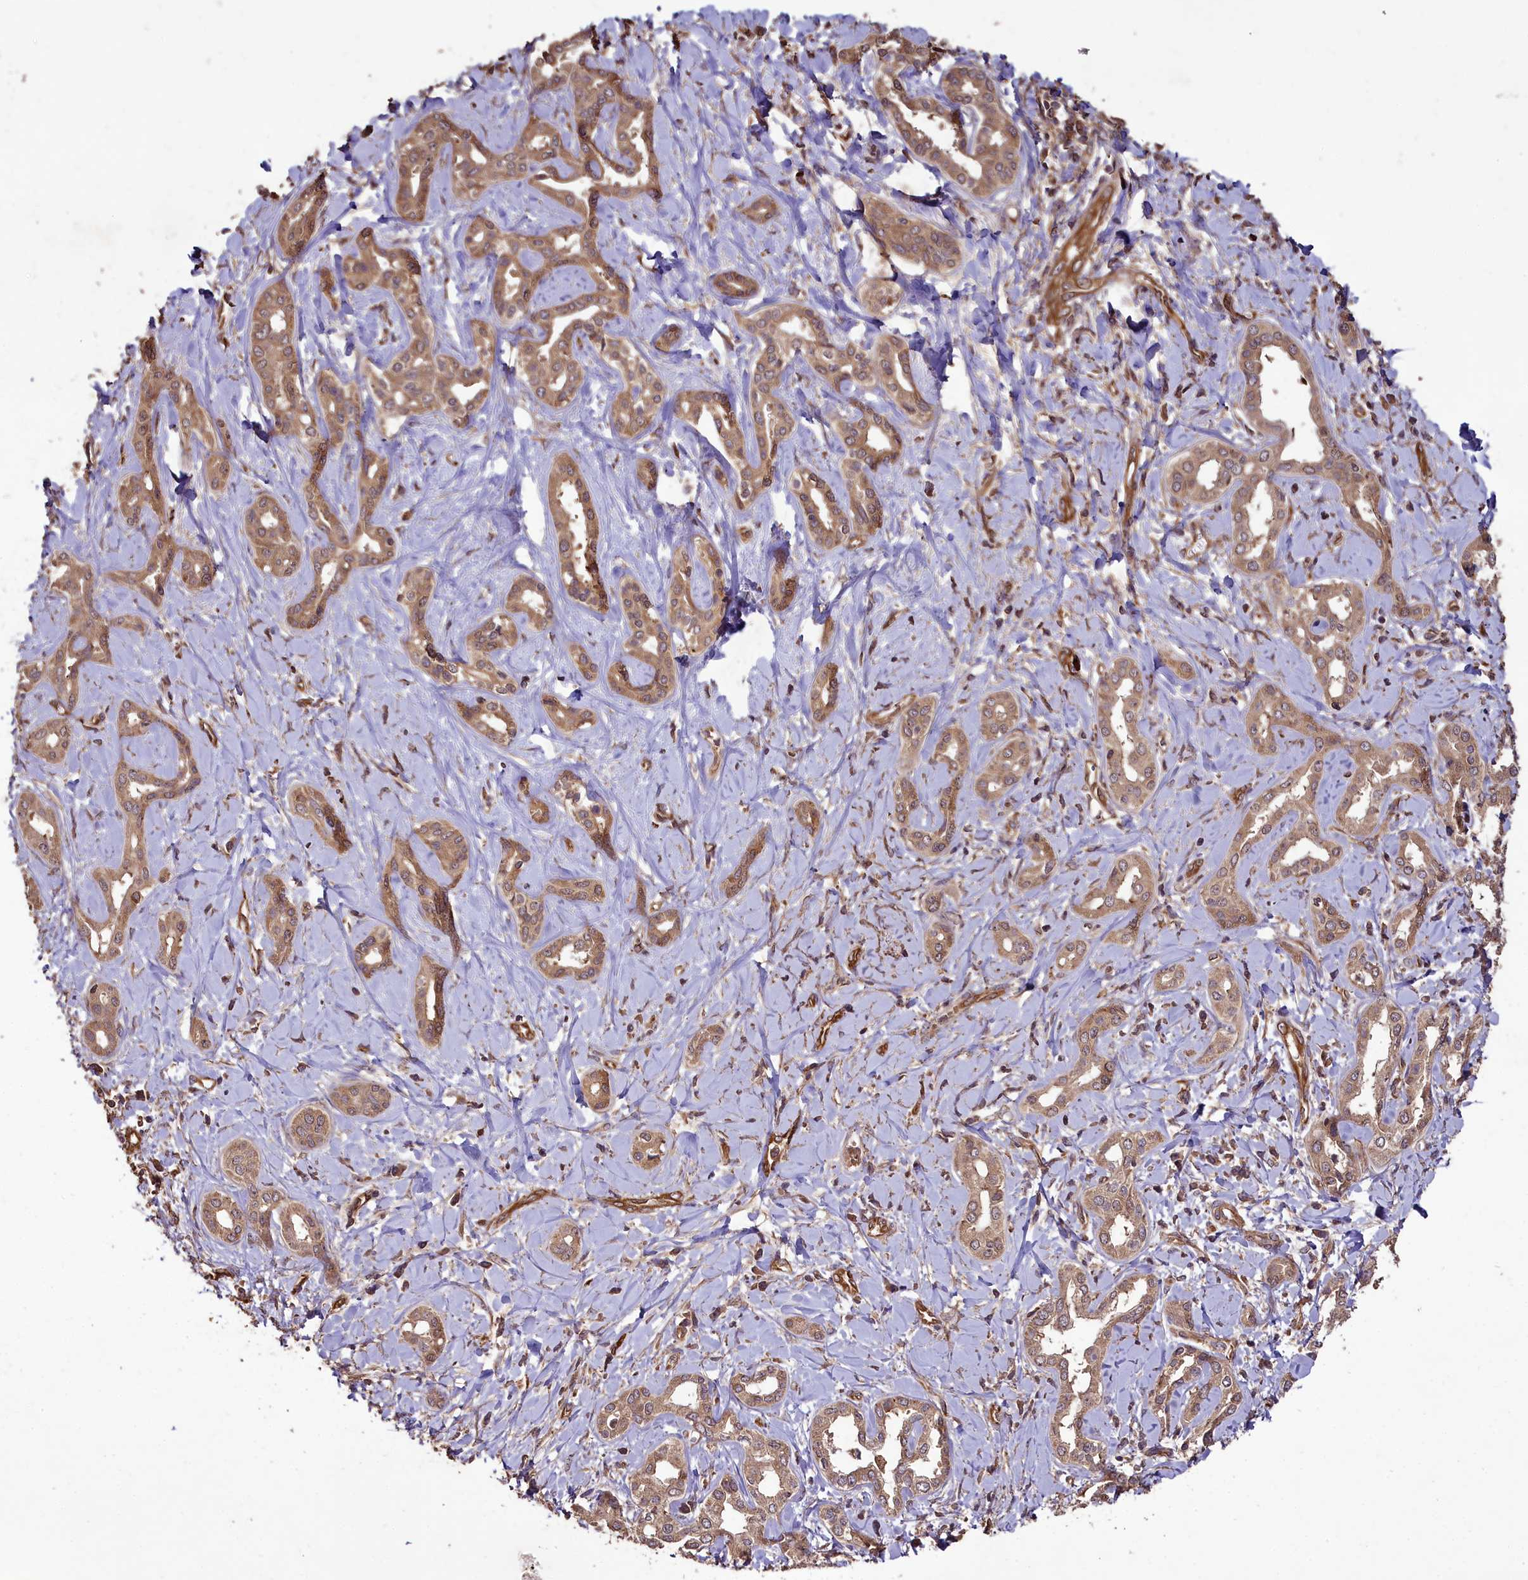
{"staining": {"intensity": "moderate", "quantity": ">75%", "location": "cytoplasmic/membranous"}, "tissue": "liver cancer", "cell_type": "Tumor cells", "image_type": "cancer", "snomed": [{"axis": "morphology", "description": "Cholangiocarcinoma"}, {"axis": "topography", "description": "Liver"}], "caption": "Immunohistochemistry (IHC) micrograph of human liver cancer stained for a protein (brown), which demonstrates medium levels of moderate cytoplasmic/membranous positivity in approximately >75% of tumor cells.", "gene": "TTLL10", "patient": {"sex": "female", "age": 77}}